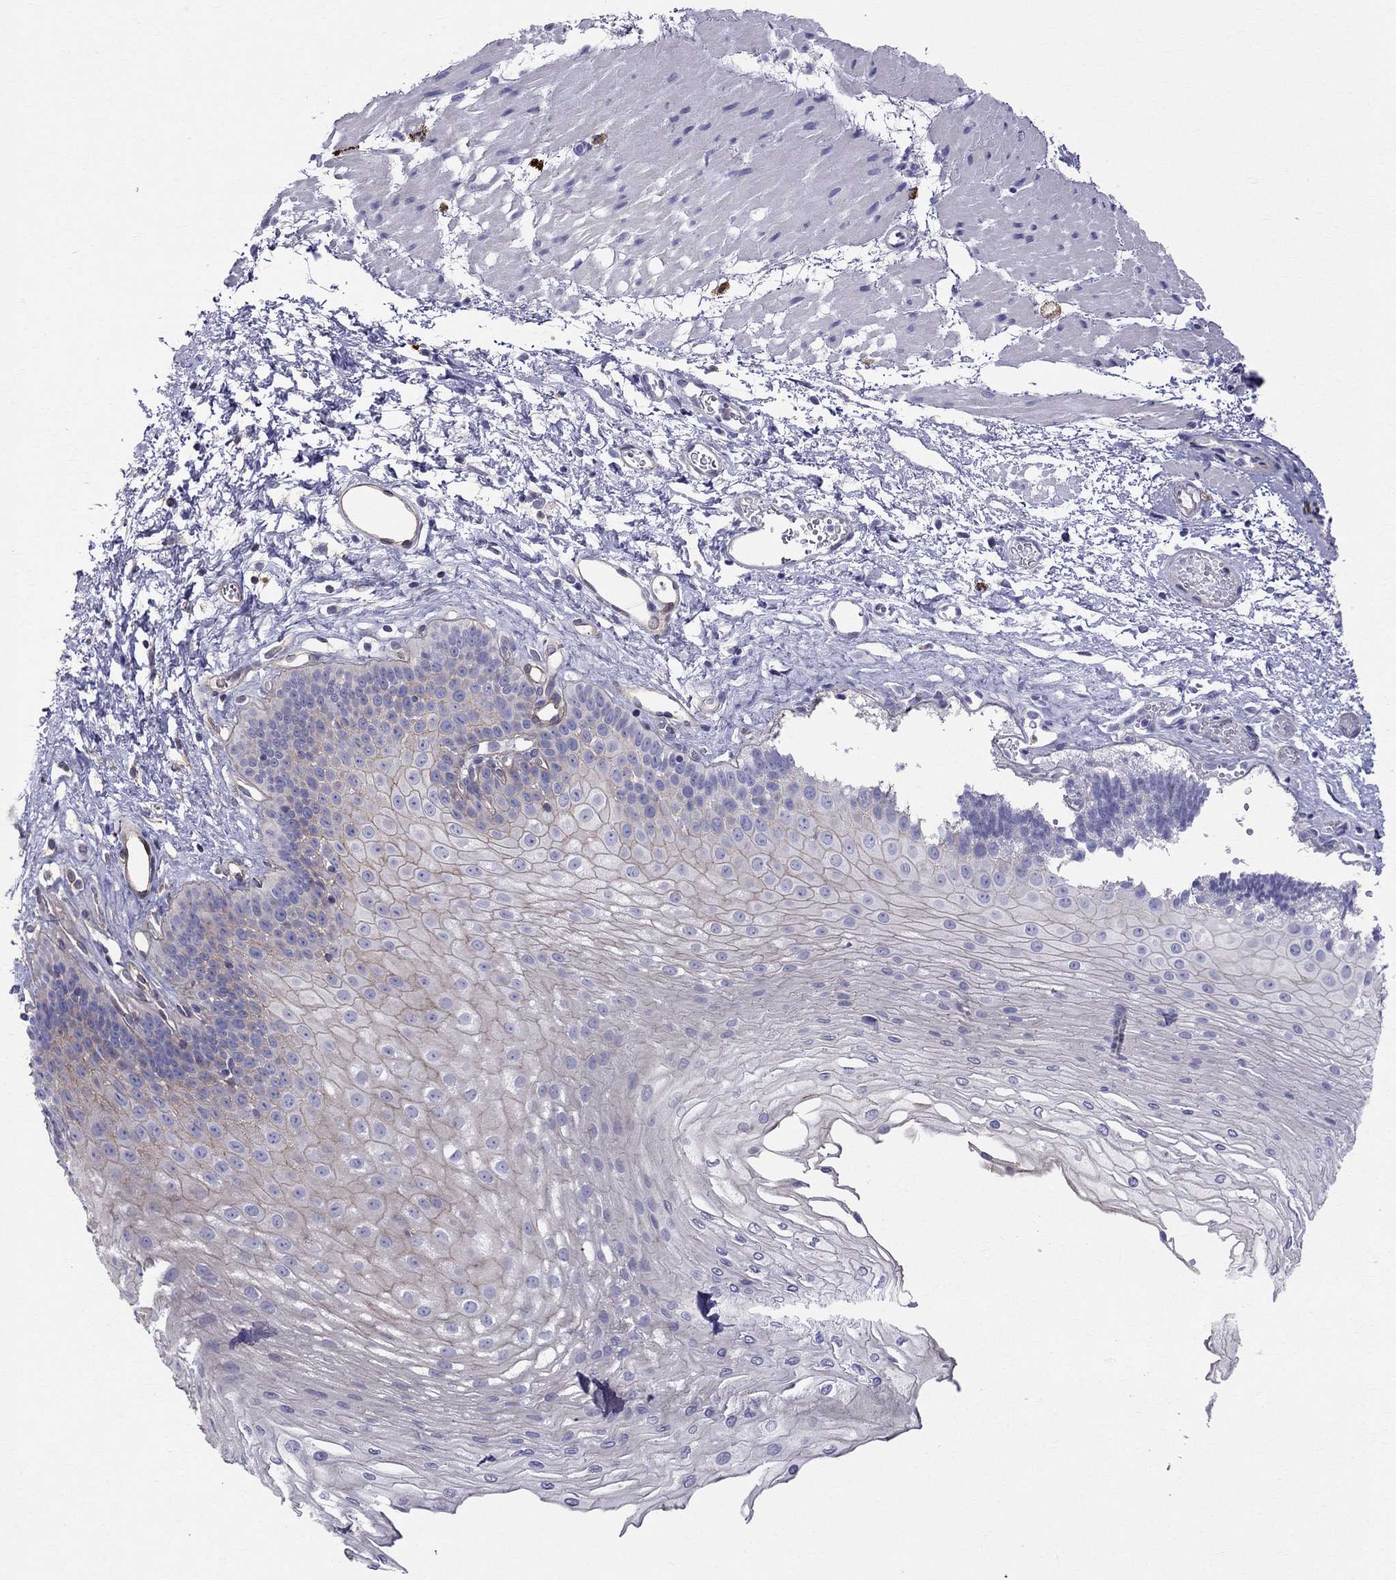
{"staining": {"intensity": "moderate", "quantity": "<25%", "location": "cytoplasmic/membranous"}, "tissue": "esophagus", "cell_type": "Squamous epithelial cells", "image_type": "normal", "snomed": [{"axis": "morphology", "description": "Normal tissue, NOS"}, {"axis": "topography", "description": "Esophagus"}], "caption": "Immunohistochemical staining of unremarkable esophagus exhibits low levels of moderate cytoplasmic/membranous staining in approximately <25% of squamous epithelial cells.", "gene": "ENOX1", "patient": {"sex": "female", "age": 62}}